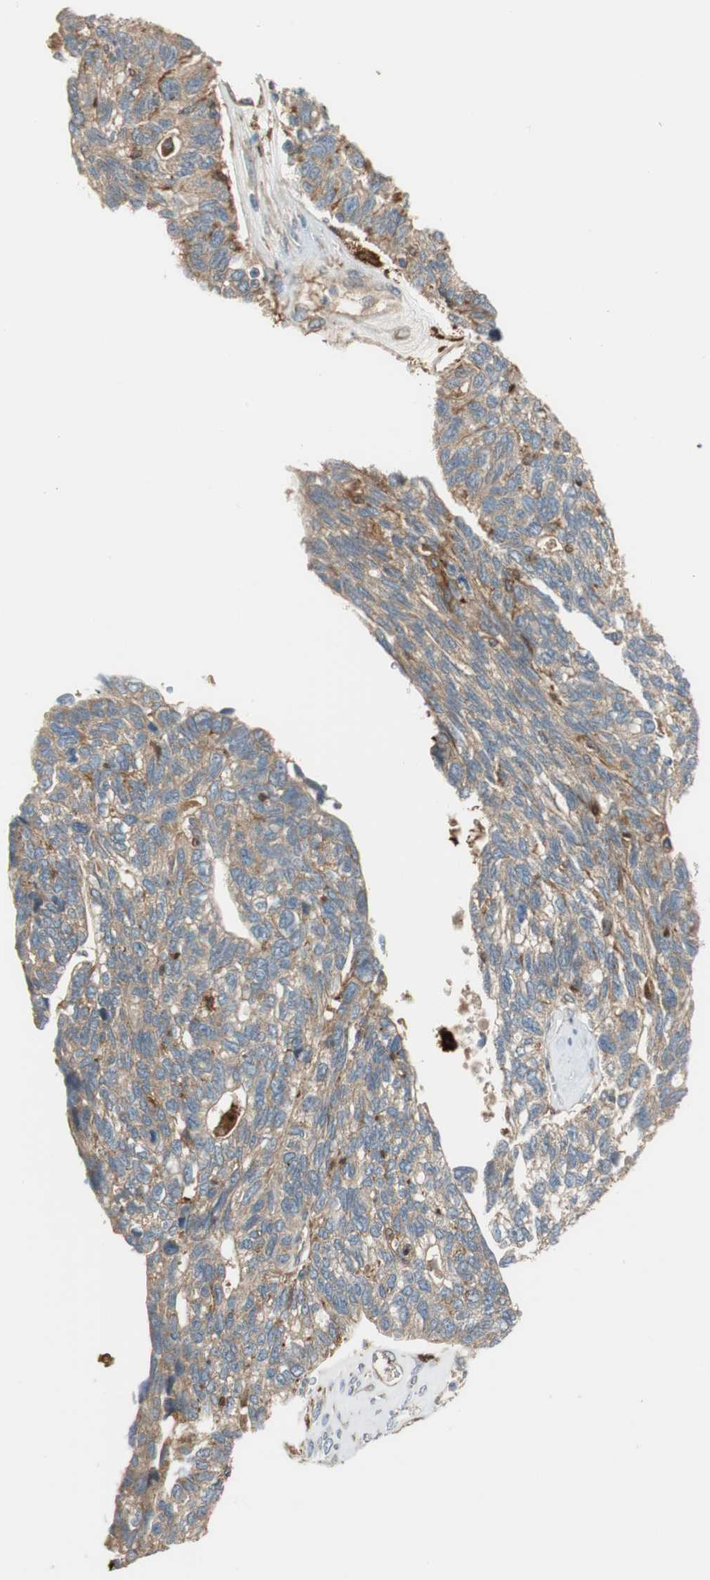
{"staining": {"intensity": "weak", "quantity": ">75%", "location": "cytoplasmic/membranous"}, "tissue": "ovarian cancer", "cell_type": "Tumor cells", "image_type": "cancer", "snomed": [{"axis": "morphology", "description": "Cystadenocarcinoma, serous, NOS"}, {"axis": "topography", "description": "Ovary"}], "caption": "An image of human serous cystadenocarcinoma (ovarian) stained for a protein reveals weak cytoplasmic/membranous brown staining in tumor cells. (Brightfield microscopy of DAB IHC at high magnification).", "gene": "PARP14", "patient": {"sex": "female", "age": 79}}